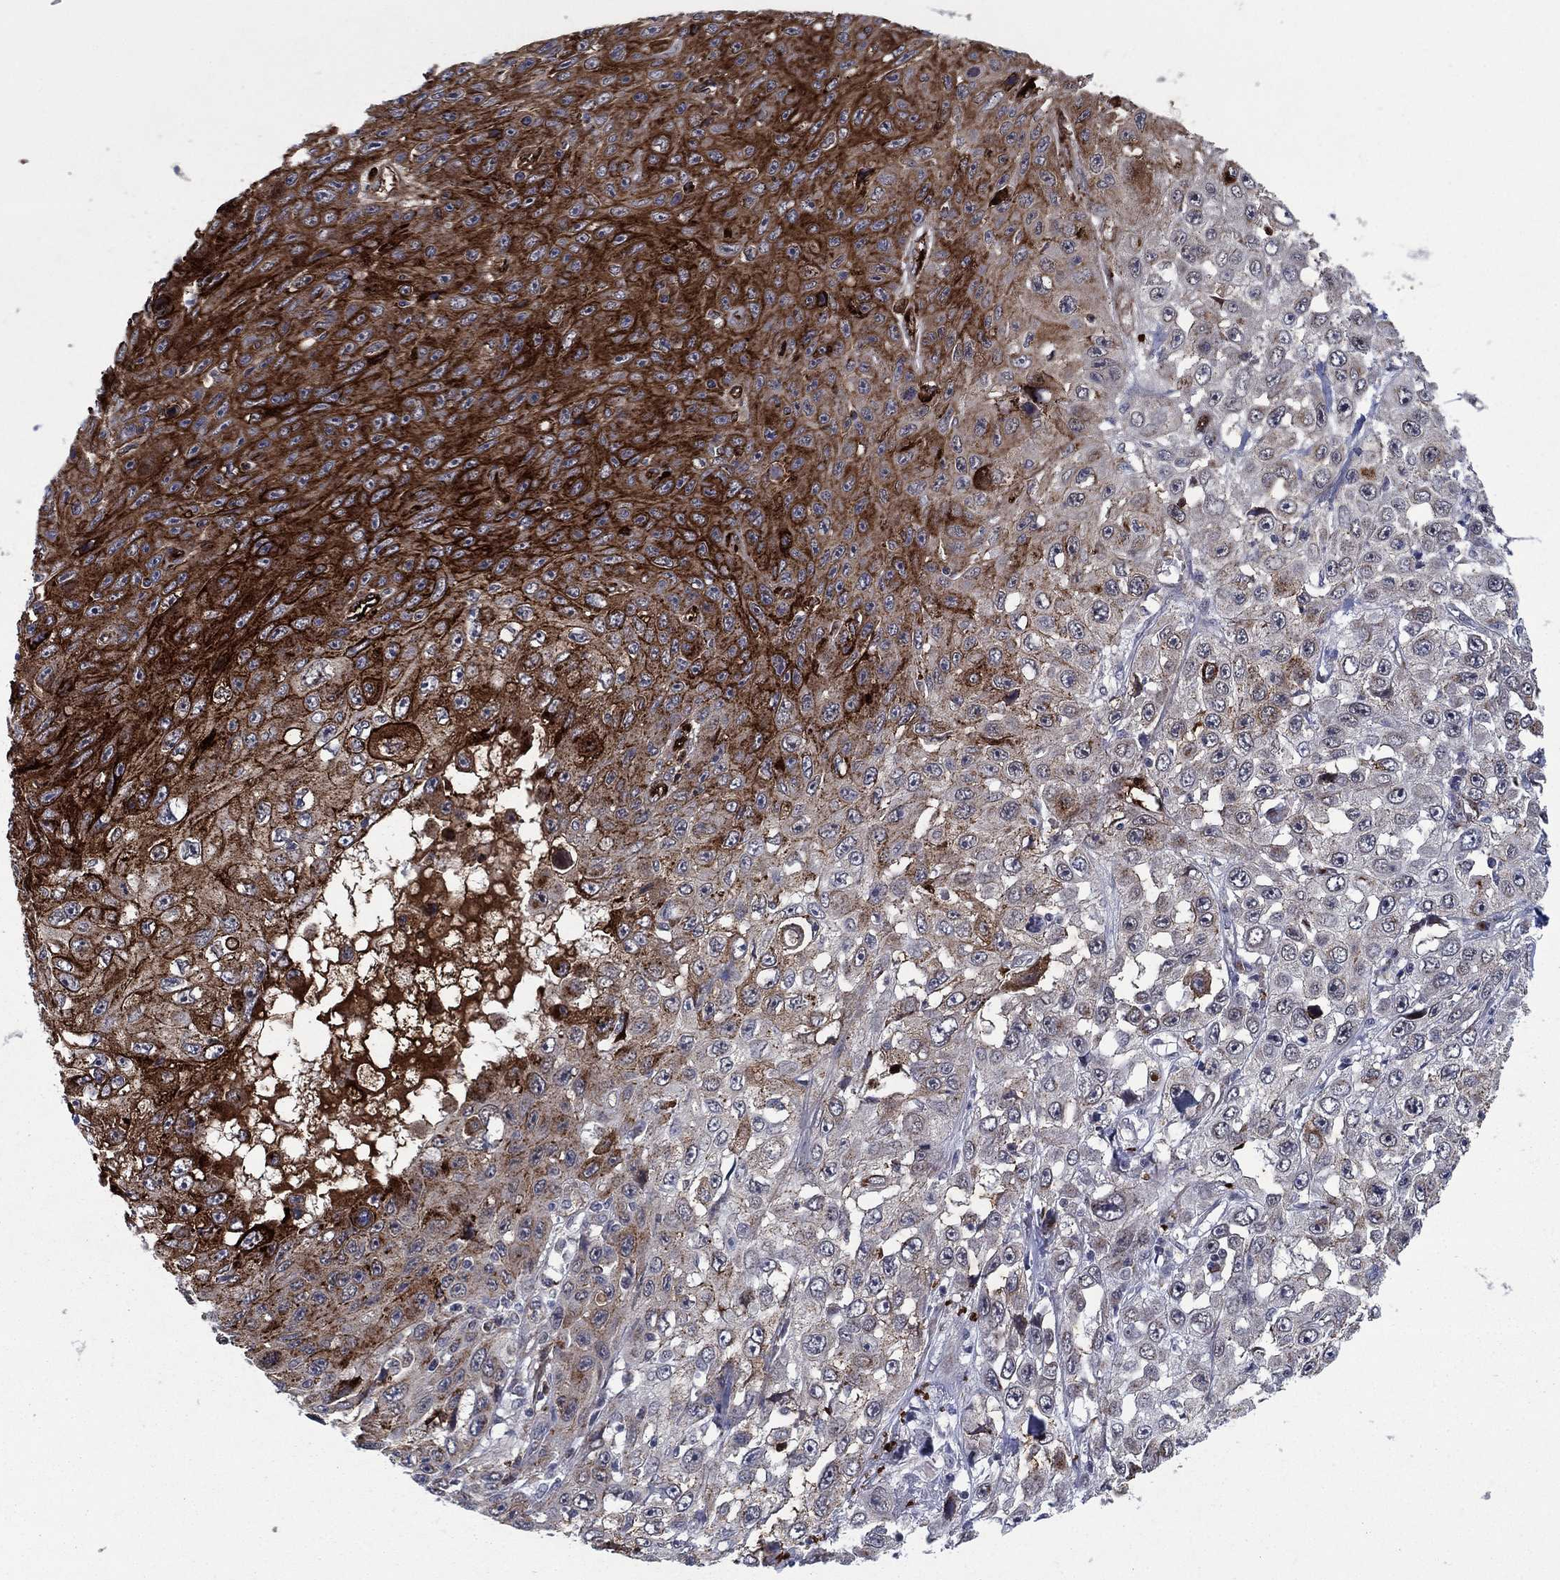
{"staining": {"intensity": "strong", "quantity": "25%-75%", "location": "cytoplasmic/membranous"}, "tissue": "skin cancer", "cell_type": "Tumor cells", "image_type": "cancer", "snomed": [{"axis": "morphology", "description": "Squamous cell carcinoma, NOS"}, {"axis": "topography", "description": "Skin"}], "caption": "This image demonstrates IHC staining of skin cancer (squamous cell carcinoma), with high strong cytoplasmic/membranous expression in about 25%-75% of tumor cells.", "gene": "SDC1", "patient": {"sex": "male", "age": 82}}